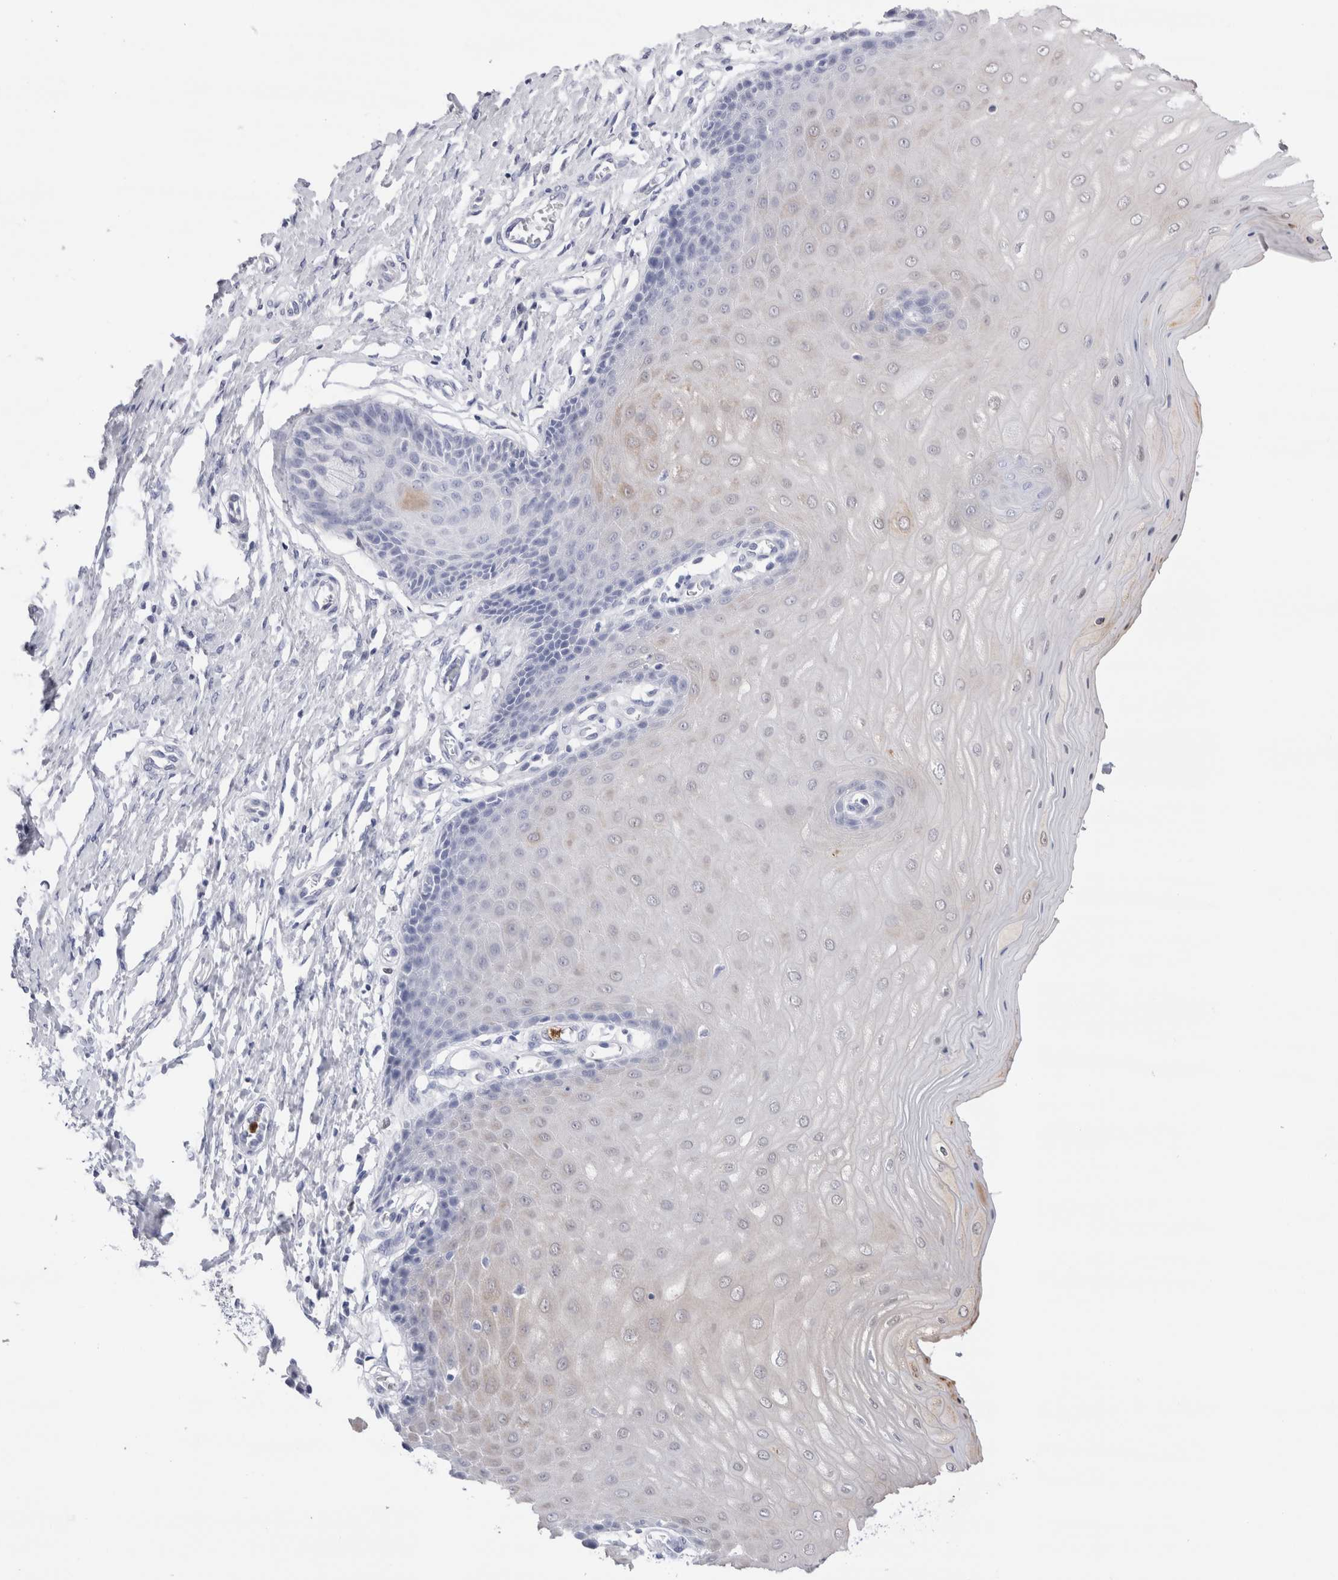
{"staining": {"intensity": "negative", "quantity": "none", "location": "none"}, "tissue": "cervix", "cell_type": "Glandular cells", "image_type": "normal", "snomed": [{"axis": "morphology", "description": "Normal tissue, NOS"}, {"axis": "topography", "description": "Cervix"}], "caption": "An immunohistochemistry photomicrograph of normal cervix is shown. There is no staining in glandular cells of cervix.", "gene": "SLC10A5", "patient": {"sex": "female", "age": 55}}